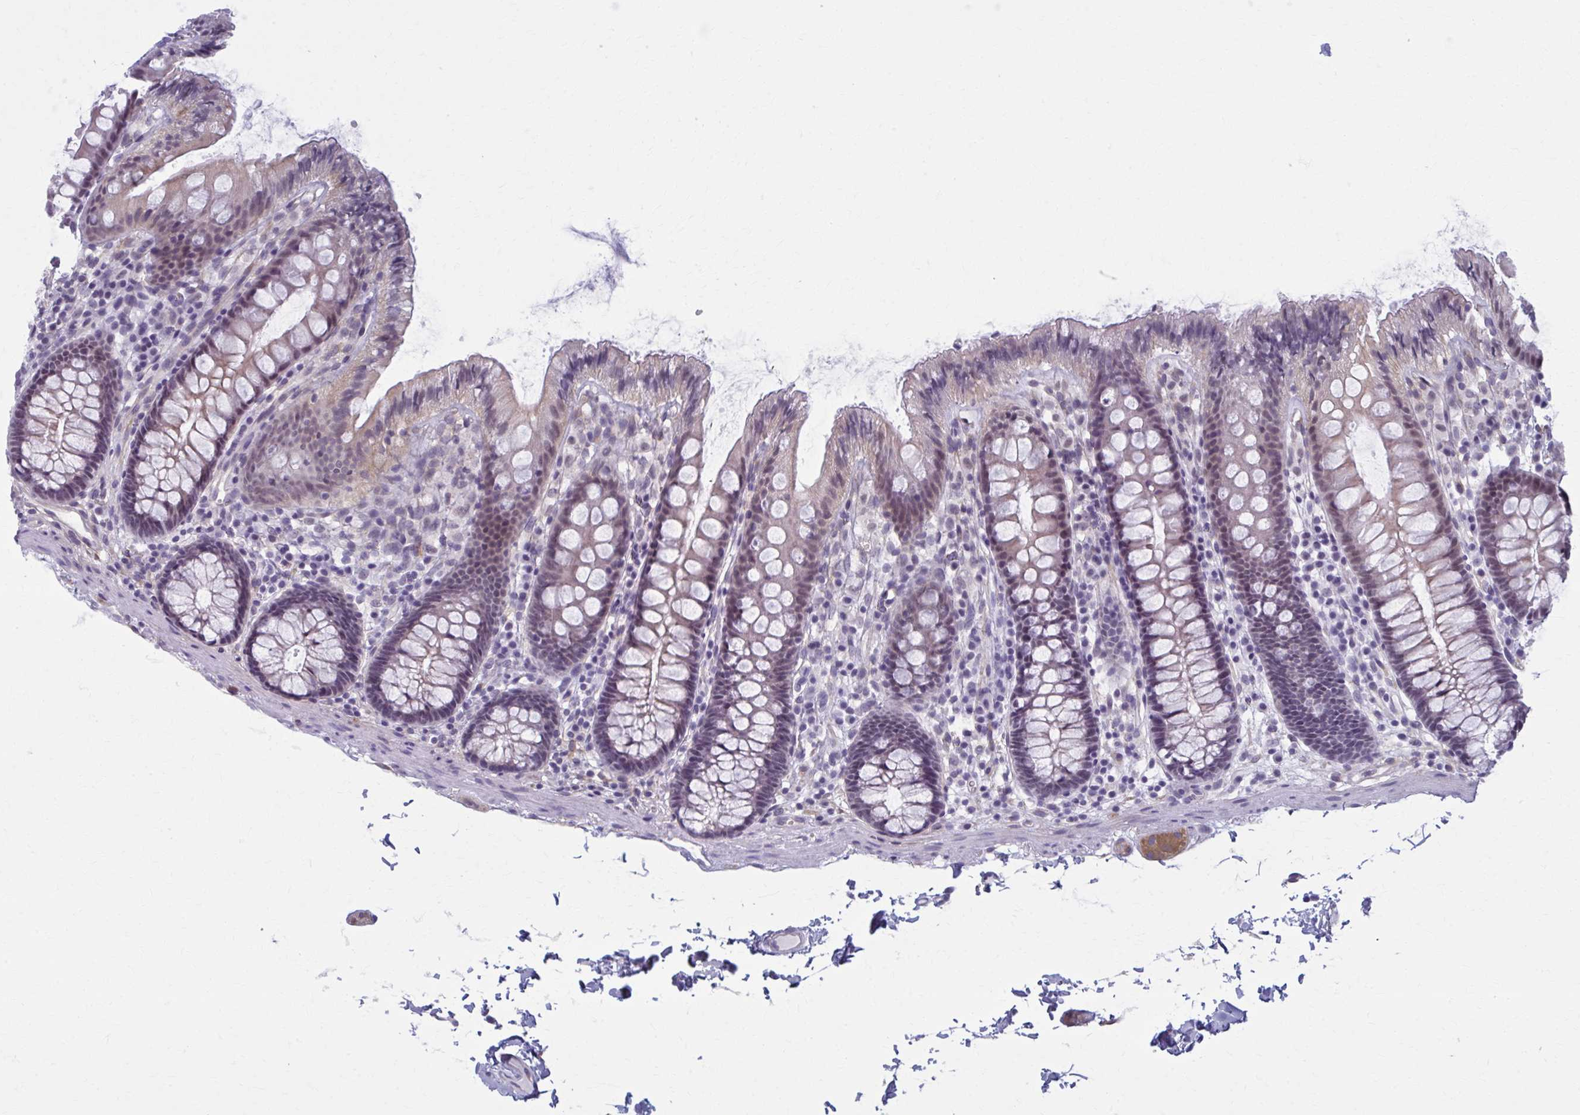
{"staining": {"intensity": "weak", "quantity": "<25%", "location": "cytoplasmic/membranous"}, "tissue": "colon", "cell_type": "Endothelial cells", "image_type": "normal", "snomed": [{"axis": "morphology", "description": "Normal tissue, NOS"}, {"axis": "topography", "description": "Colon"}], "caption": "This is an IHC image of normal colon. There is no positivity in endothelial cells.", "gene": "NUMBL", "patient": {"sex": "male", "age": 84}}